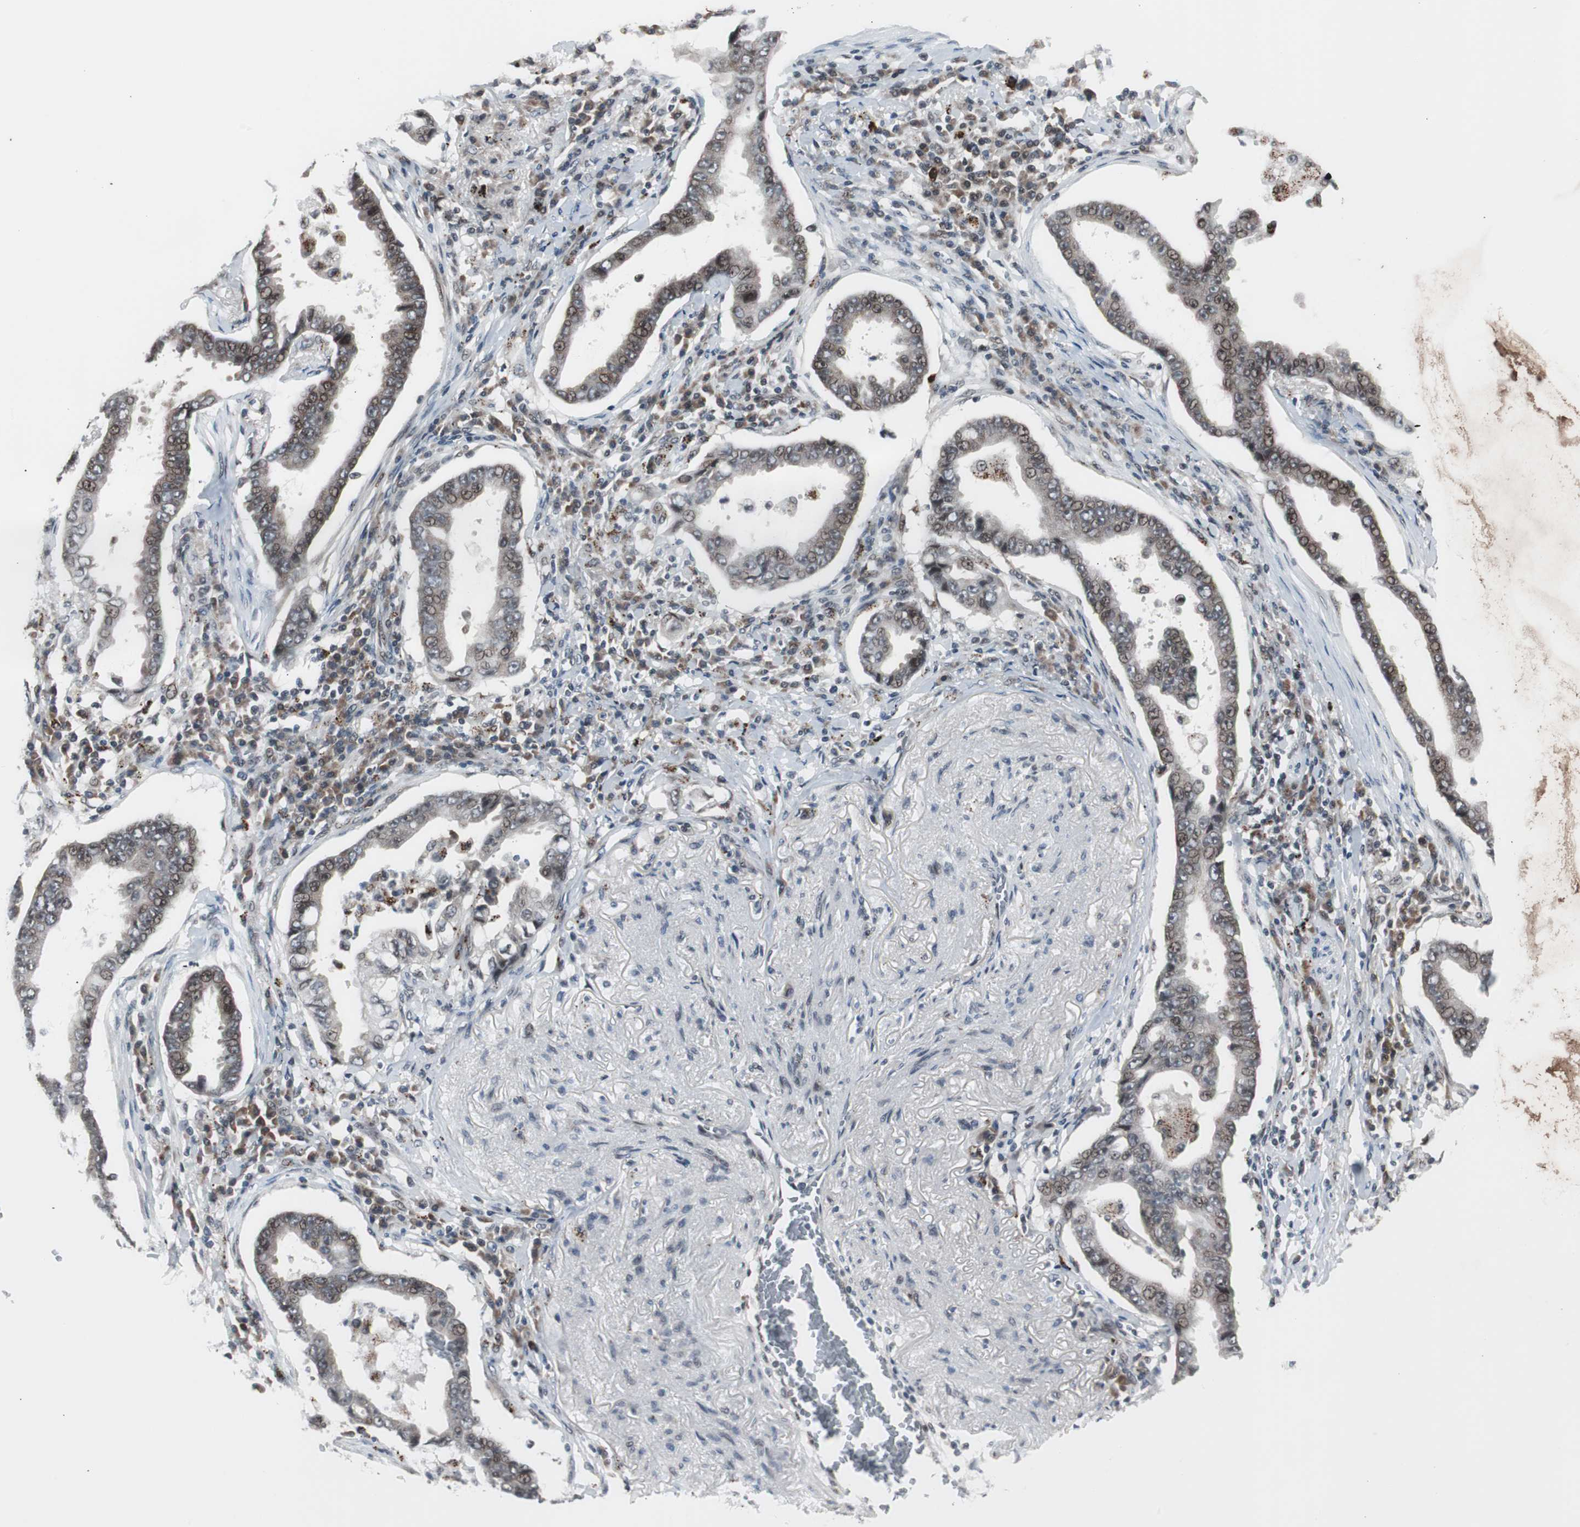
{"staining": {"intensity": "moderate", "quantity": "25%-75%", "location": "cytoplasmic/membranous,nuclear"}, "tissue": "lung cancer", "cell_type": "Tumor cells", "image_type": "cancer", "snomed": [{"axis": "morphology", "description": "Normal tissue, NOS"}, {"axis": "morphology", "description": "Inflammation, NOS"}, {"axis": "morphology", "description": "Adenocarcinoma, NOS"}, {"axis": "topography", "description": "Lung"}], "caption": "Immunohistochemical staining of human adenocarcinoma (lung) displays medium levels of moderate cytoplasmic/membranous and nuclear protein staining in about 25%-75% of tumor cells. (DAB = brown stain, brightfield microscopy at high magnification).", "gene": "BOLA1", "patient": {"sex": "female", "age": 64}}